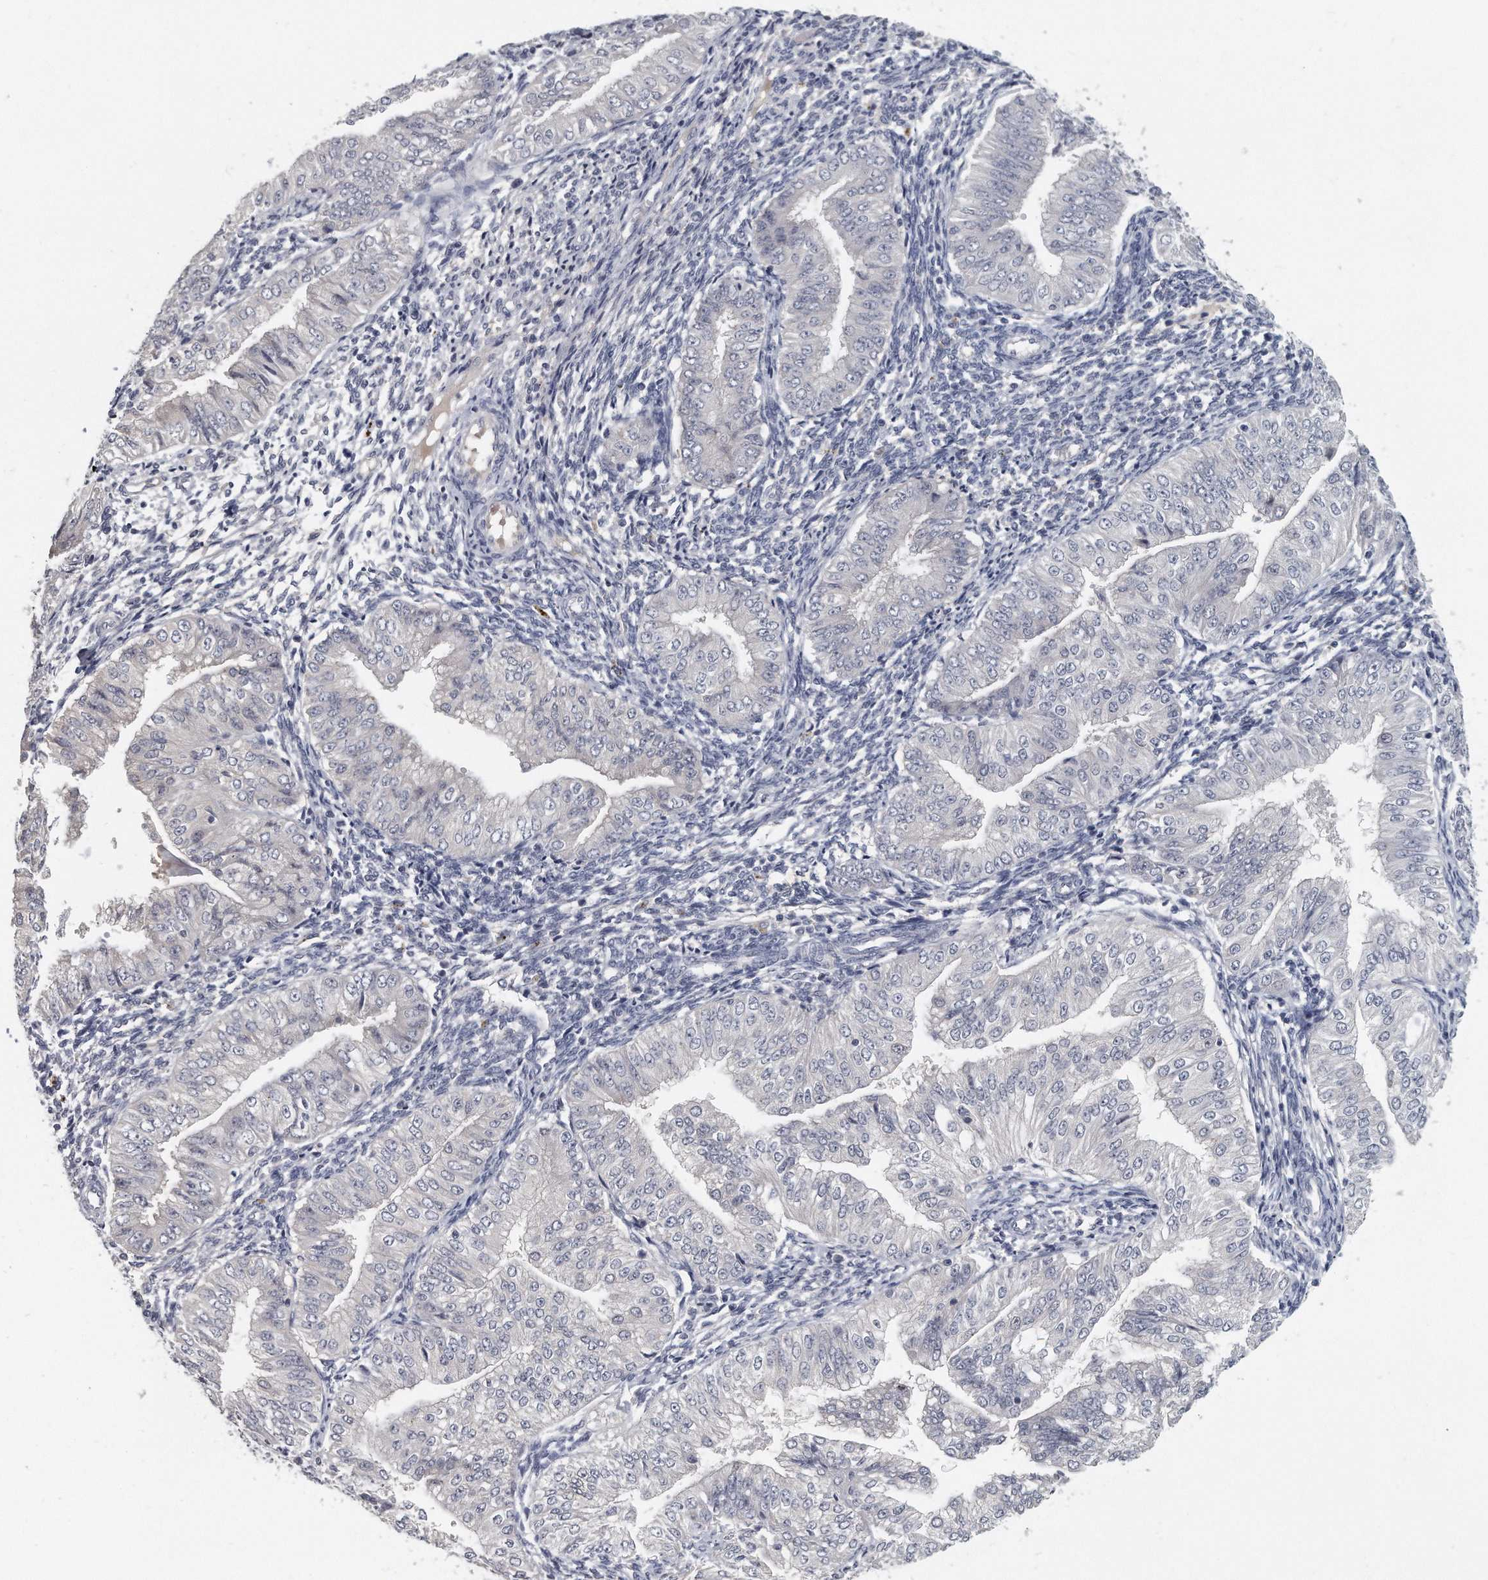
{"staining": {"intensity": "negative", "quantity": "none", "location": "none"}, "tissue": "endometrial cancer", "cell_type": "Tumor cells", "image_type": "cancer", "snomed": [{"axis": "morphology", "description": "Normal tissue, NOS"}, {"axis": "morphology", "description": "Adenocarcinoma, NOS"}, {"axis": "topography", "description": "Endometrium"}], "caption": "The histopathology image displays no significant staining in tumor cells of endometrial cancer (adenocarcinoma).", "gene": "KLHL7", "patient": {"sex": "female", "age": 53}}